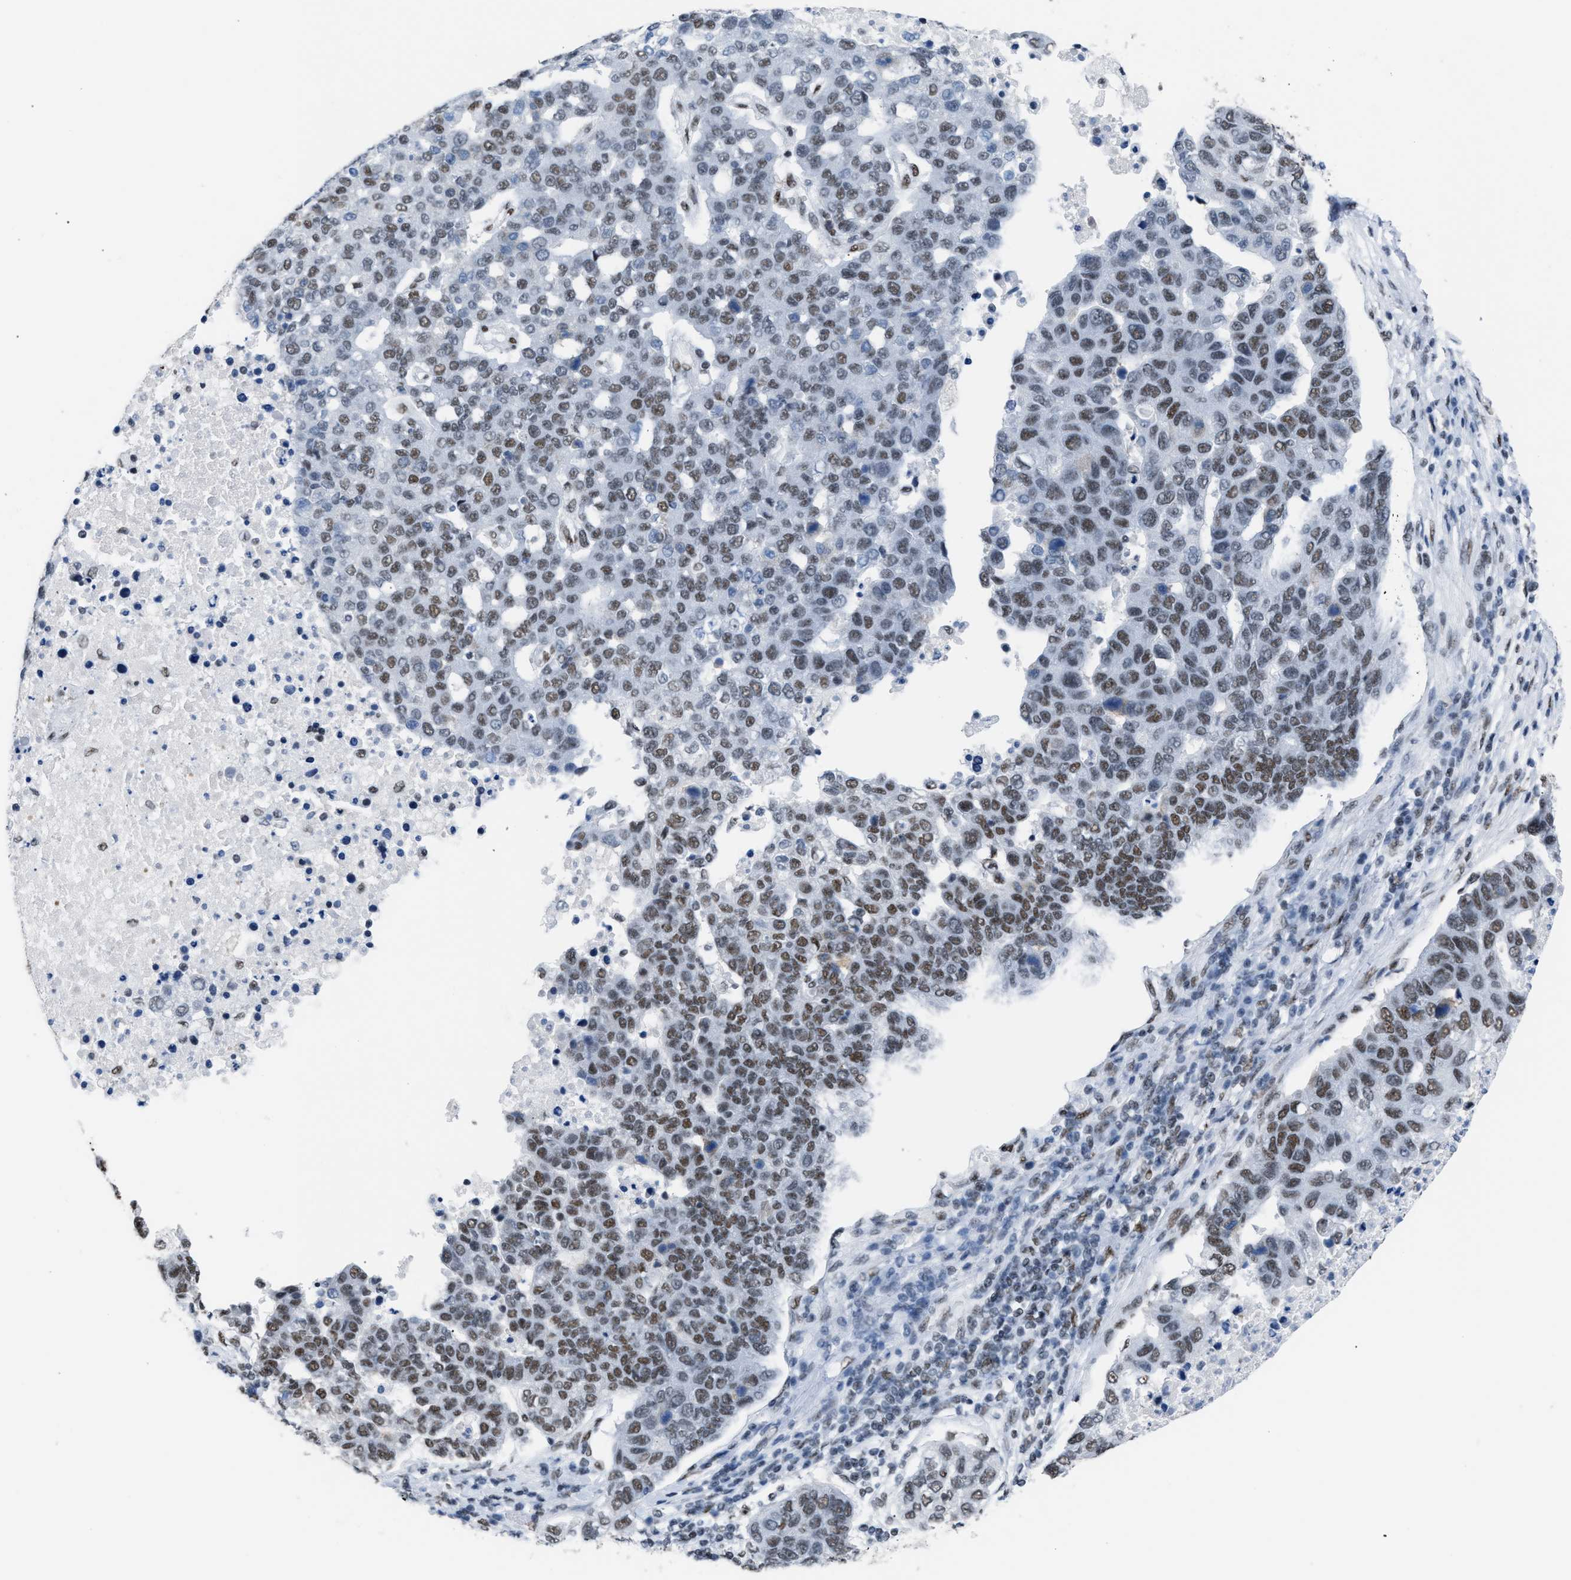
{"staining": {"intensity": "moderate", "quantity": "25%-75%", "location": "nuclear"}, "tissue": "pancreatic cancer", "cell_type": "Tumor cells", "image_type": "cancer", "snomed": [{"axis": "morphology", "description": "Adenocarcinoma, NOS"}, {"axis": "topography", "description": "Pancreas"}], "caption": "Adenocarcinoma (pancreatic) stained with a brown dye reveals moderate nuclear positive expression in about 25%-75% of tumor cells.", "gene": "CCAR2", "patient": {"sex": "female", "age": 61}}